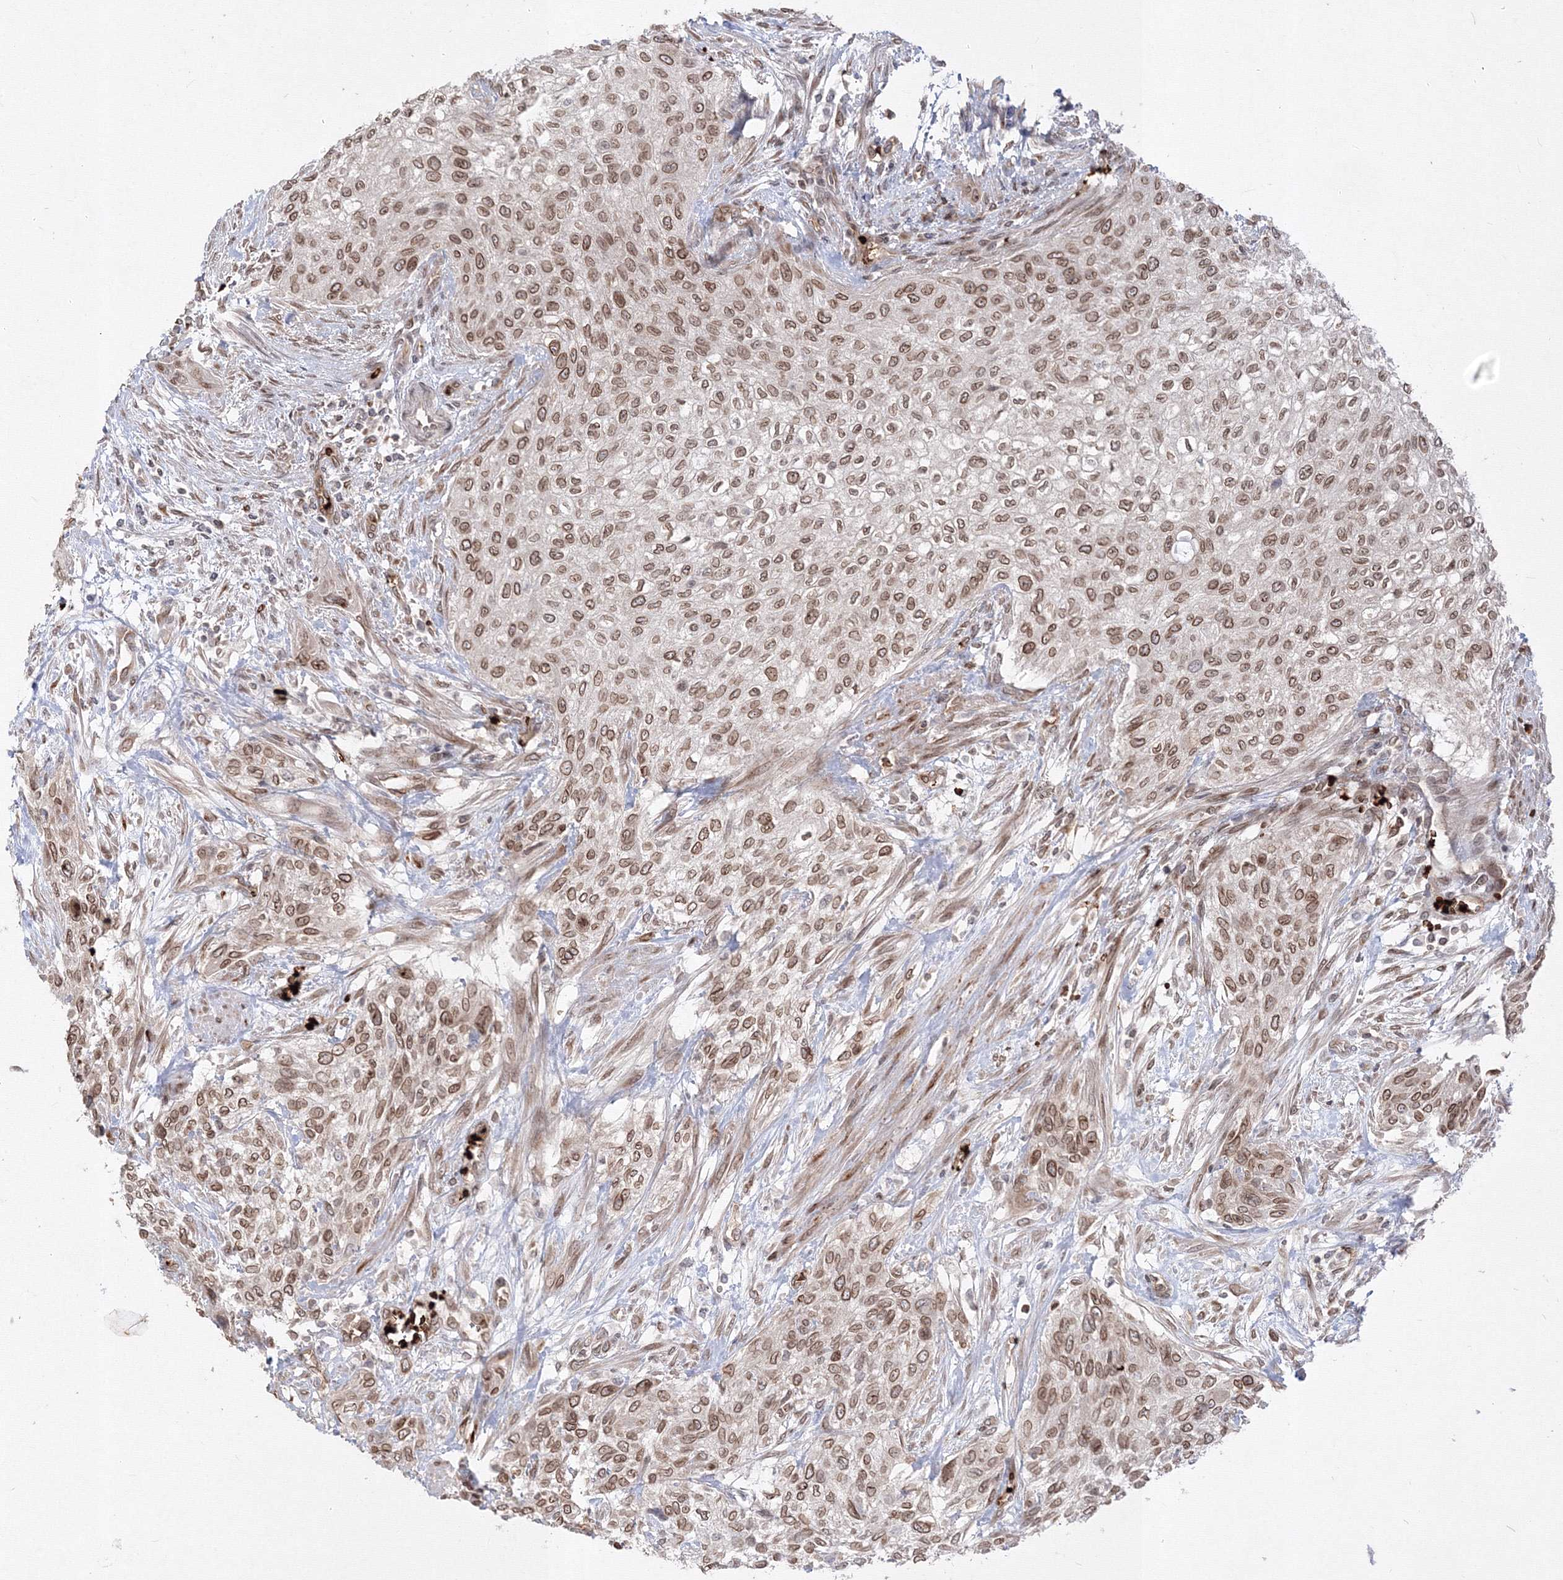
{"staining": {"intensity": "moderate", "quantity": ">75%", "location": "cytoplasmic/membranous,nuclear"}, "tissue": "urothelial cancer", "cell_type": "Tumor cells", "image_type": "cancer", "snomed": [{"axis": "morphology", "description": "Urothelial carcinoma, High grade"}, {"axis": "topography", "description": "Urinary bladder"}], "caption": "Brown immunohistochemical staining in human high-grade urothelial carcinoma displays moderate cytoplasmic/membranous and nuclear positivity in approximately >75% of tumor cells.", "gene": "DNAJB2", "patient": {"sex": "male", "age": 35}}